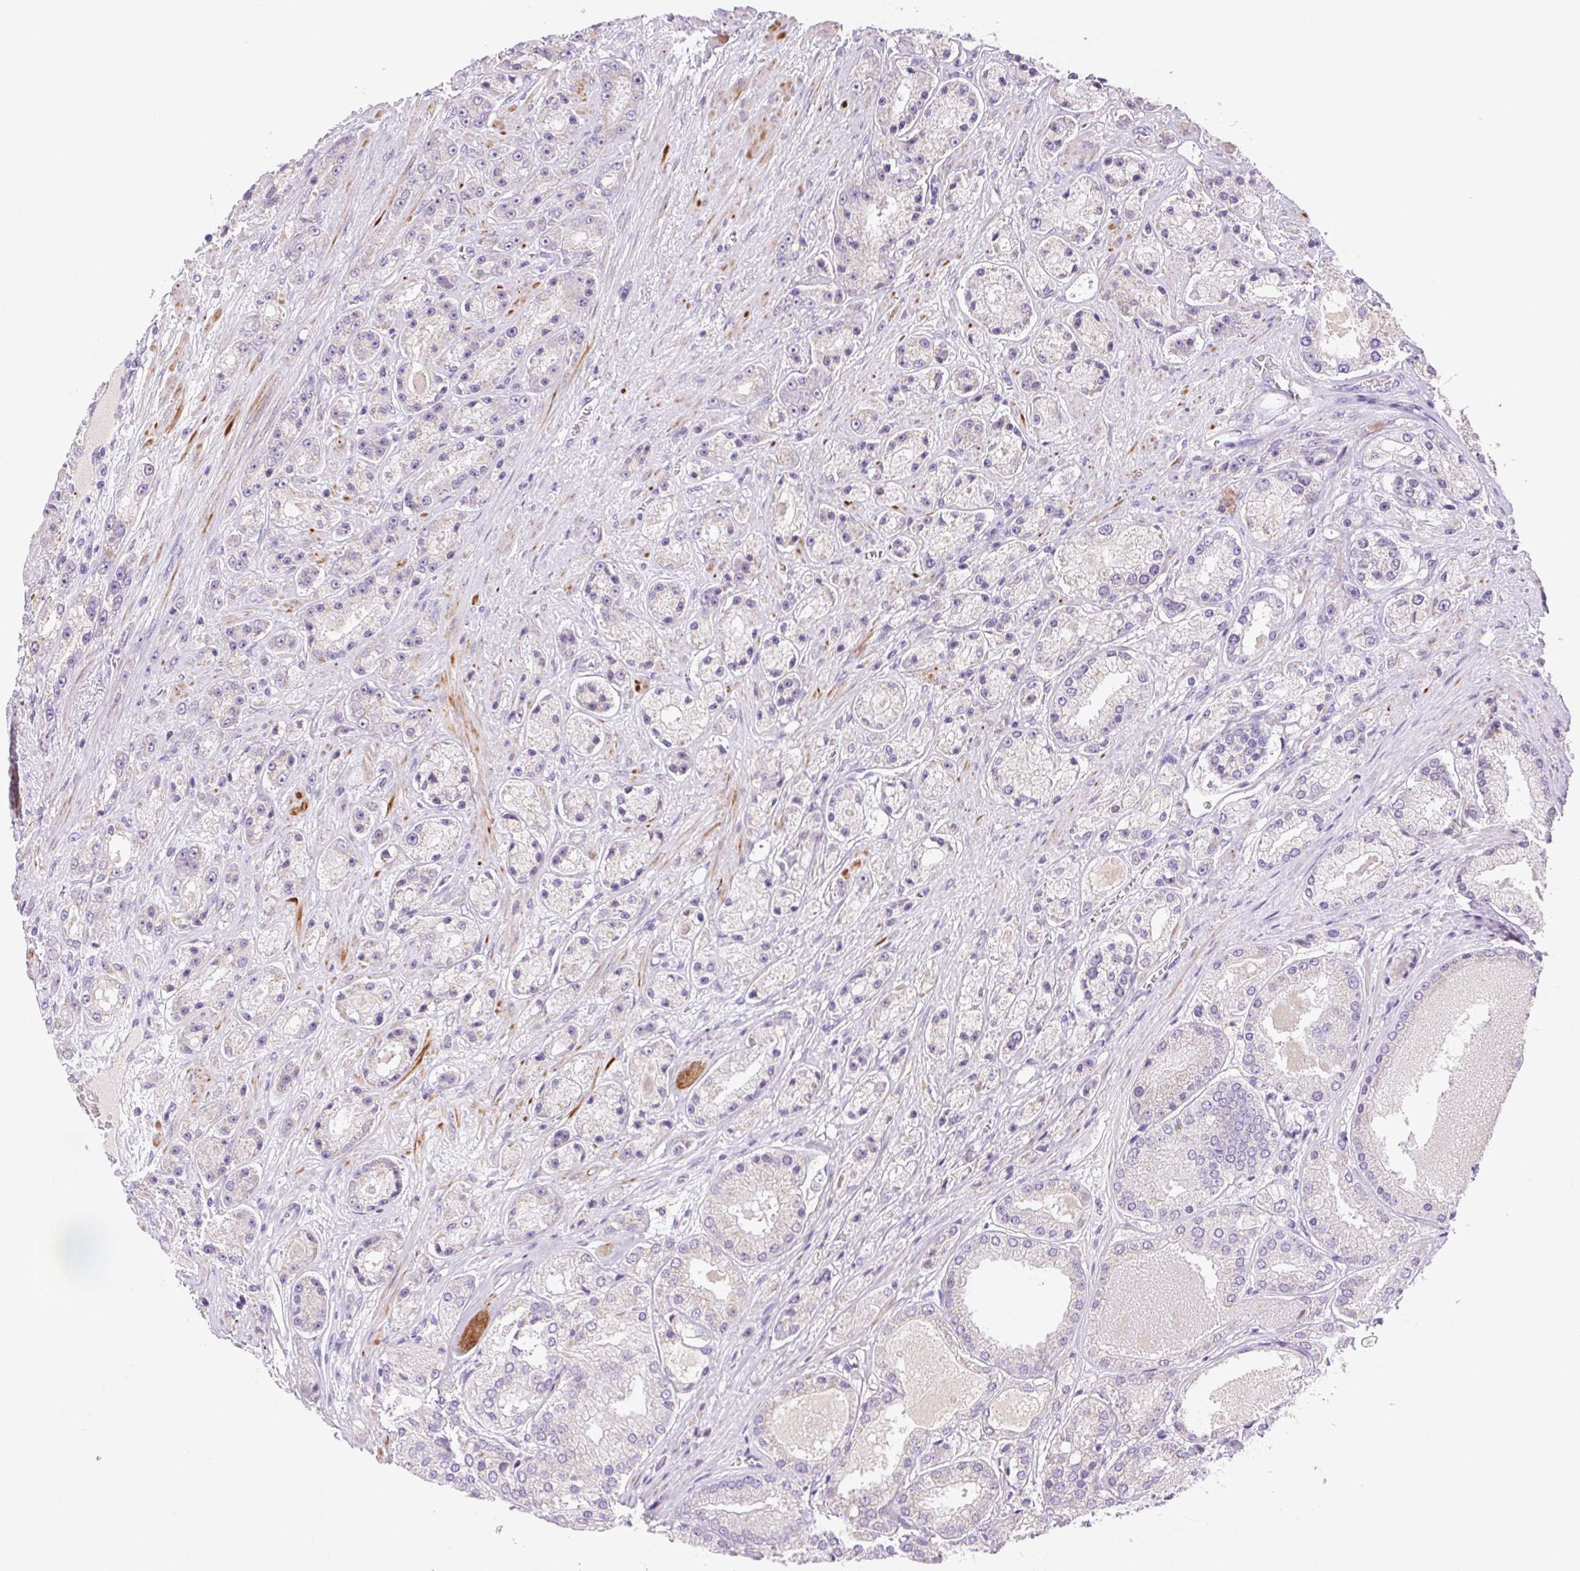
{"staining": {"intensity": "negative", "quantity": "none", "location": "none"}, "tissue": "prostate cancer", "cell_type": "Tumor cells", "image_type": "cancer", "snomed": [{"axis": "morphology", "description": "Adenocarcinoma, High grade"}, {"axis": "topography", "description": "Prostate"}], "caption": "Tumor cells show no significant protein expression in adenocarcinoma (high-grade) (prostate).", "gene": "ARHGAP11B", "patient": {"sex": "male", "age": 67}}